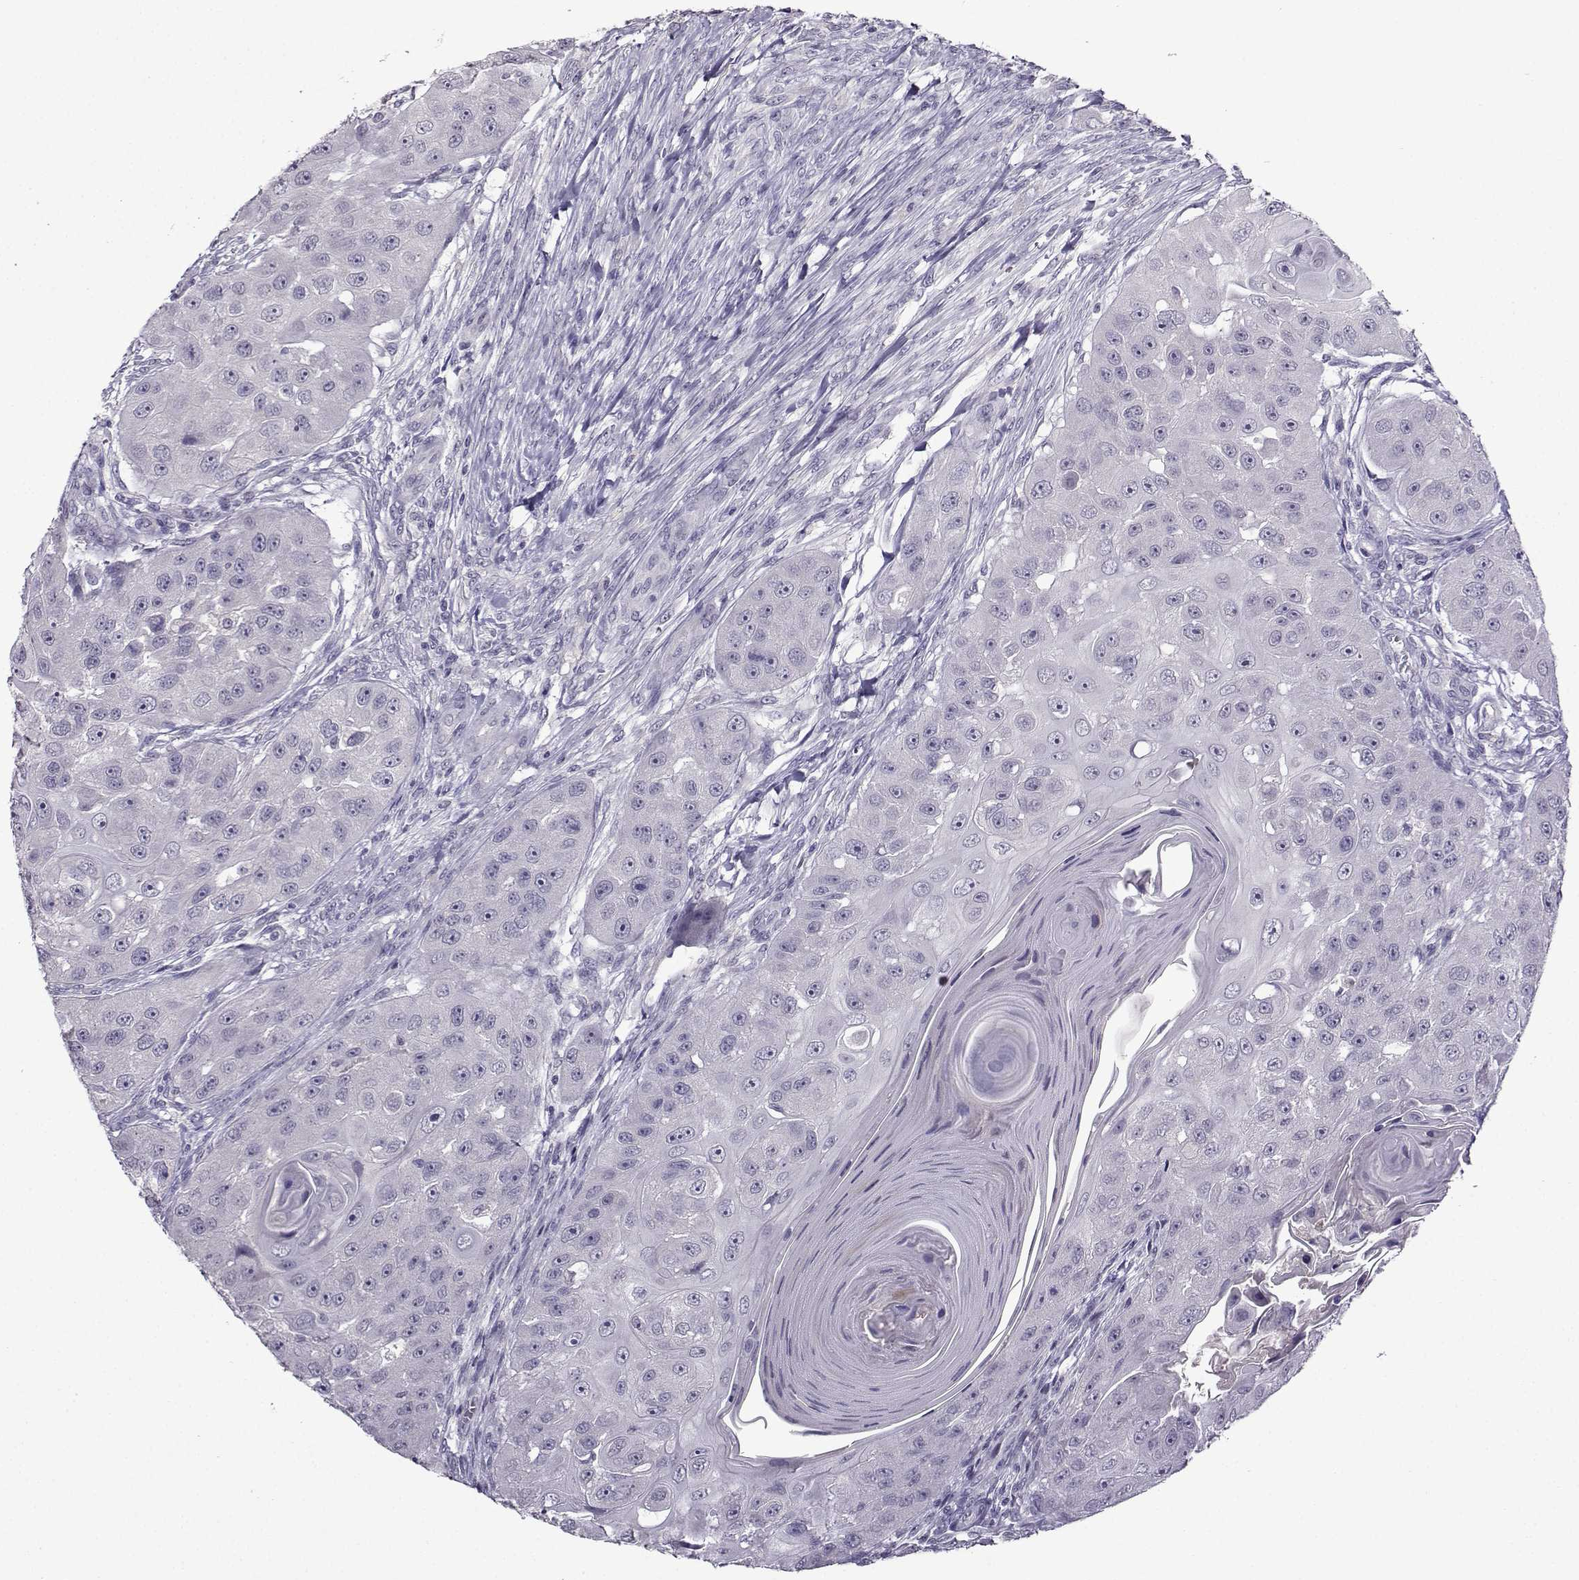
{"staining": {"intensity": "negative", "quantity": "none", "location": "none"}, "tissue": "head and neck cancer", "cell_type": "Tumor cells", "image_type": "cancer", "snomed": [{"axis": "morphology", "description": "Squamous cell carcinoma, NOS"}, {"axis": "topography", "description": "Head-Neck"}], "caption": "High magnification brightfield microscopy of squamous cell carcinoma (head and neck) stained with DAB (3,3'-diaminobenzidine) (brown) and counterstained with hematoxylin (blue): tumor cells show no significant staining. Brightfield microscopy of immunohistochemistry (IHC) stained with DAB (brown) and hematoxylin (blue), captured at high magnification.", "gene": "CRYBB1", "patient": {"sex": "male", "age": 51}}